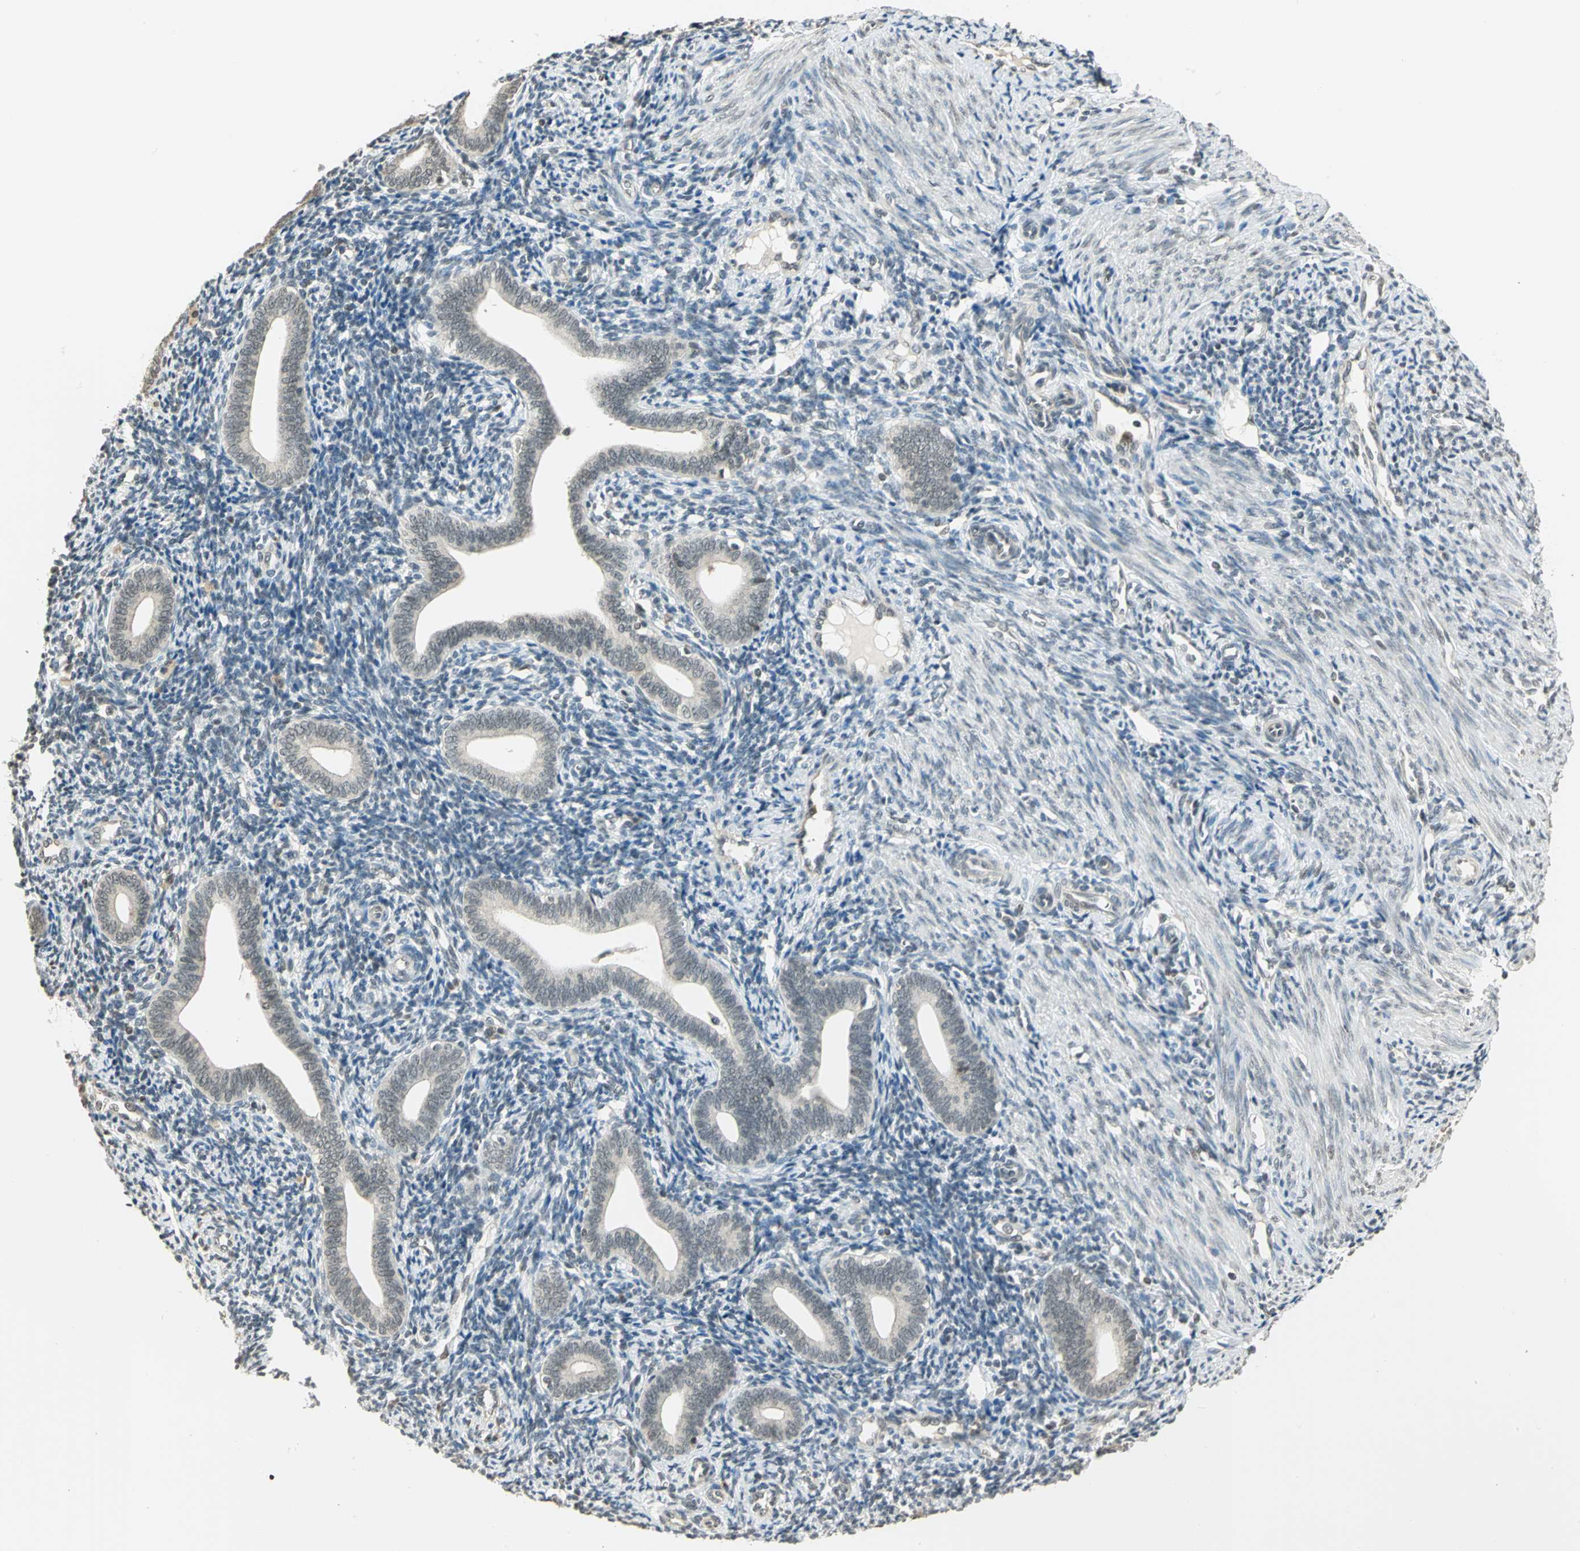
{"staining": {"intensity": "weak", "quantity": "<25%", "location": "nuclear"}, "tissue": "endometrium", "cell_type": "Cells in endometrial stroma", "image_type": "normal", "snomed": [{"axis": "morphology", "description": "Normal tissue, NOS"}, {"axis": "topography", "description": "Uterus"}, {"axis": "topography", "description": "Endometrium"}], "caption": "The immunohistochemistry histopathology image has no significant staining in cells in endometrial stroma of endometrium. (DAB (3,3'-diaminobenzidine) immunohistochemistry with hematoxylin counter stain).", "gene": "SMARCA5", "patient": {"sex": "female", "age": 33}}